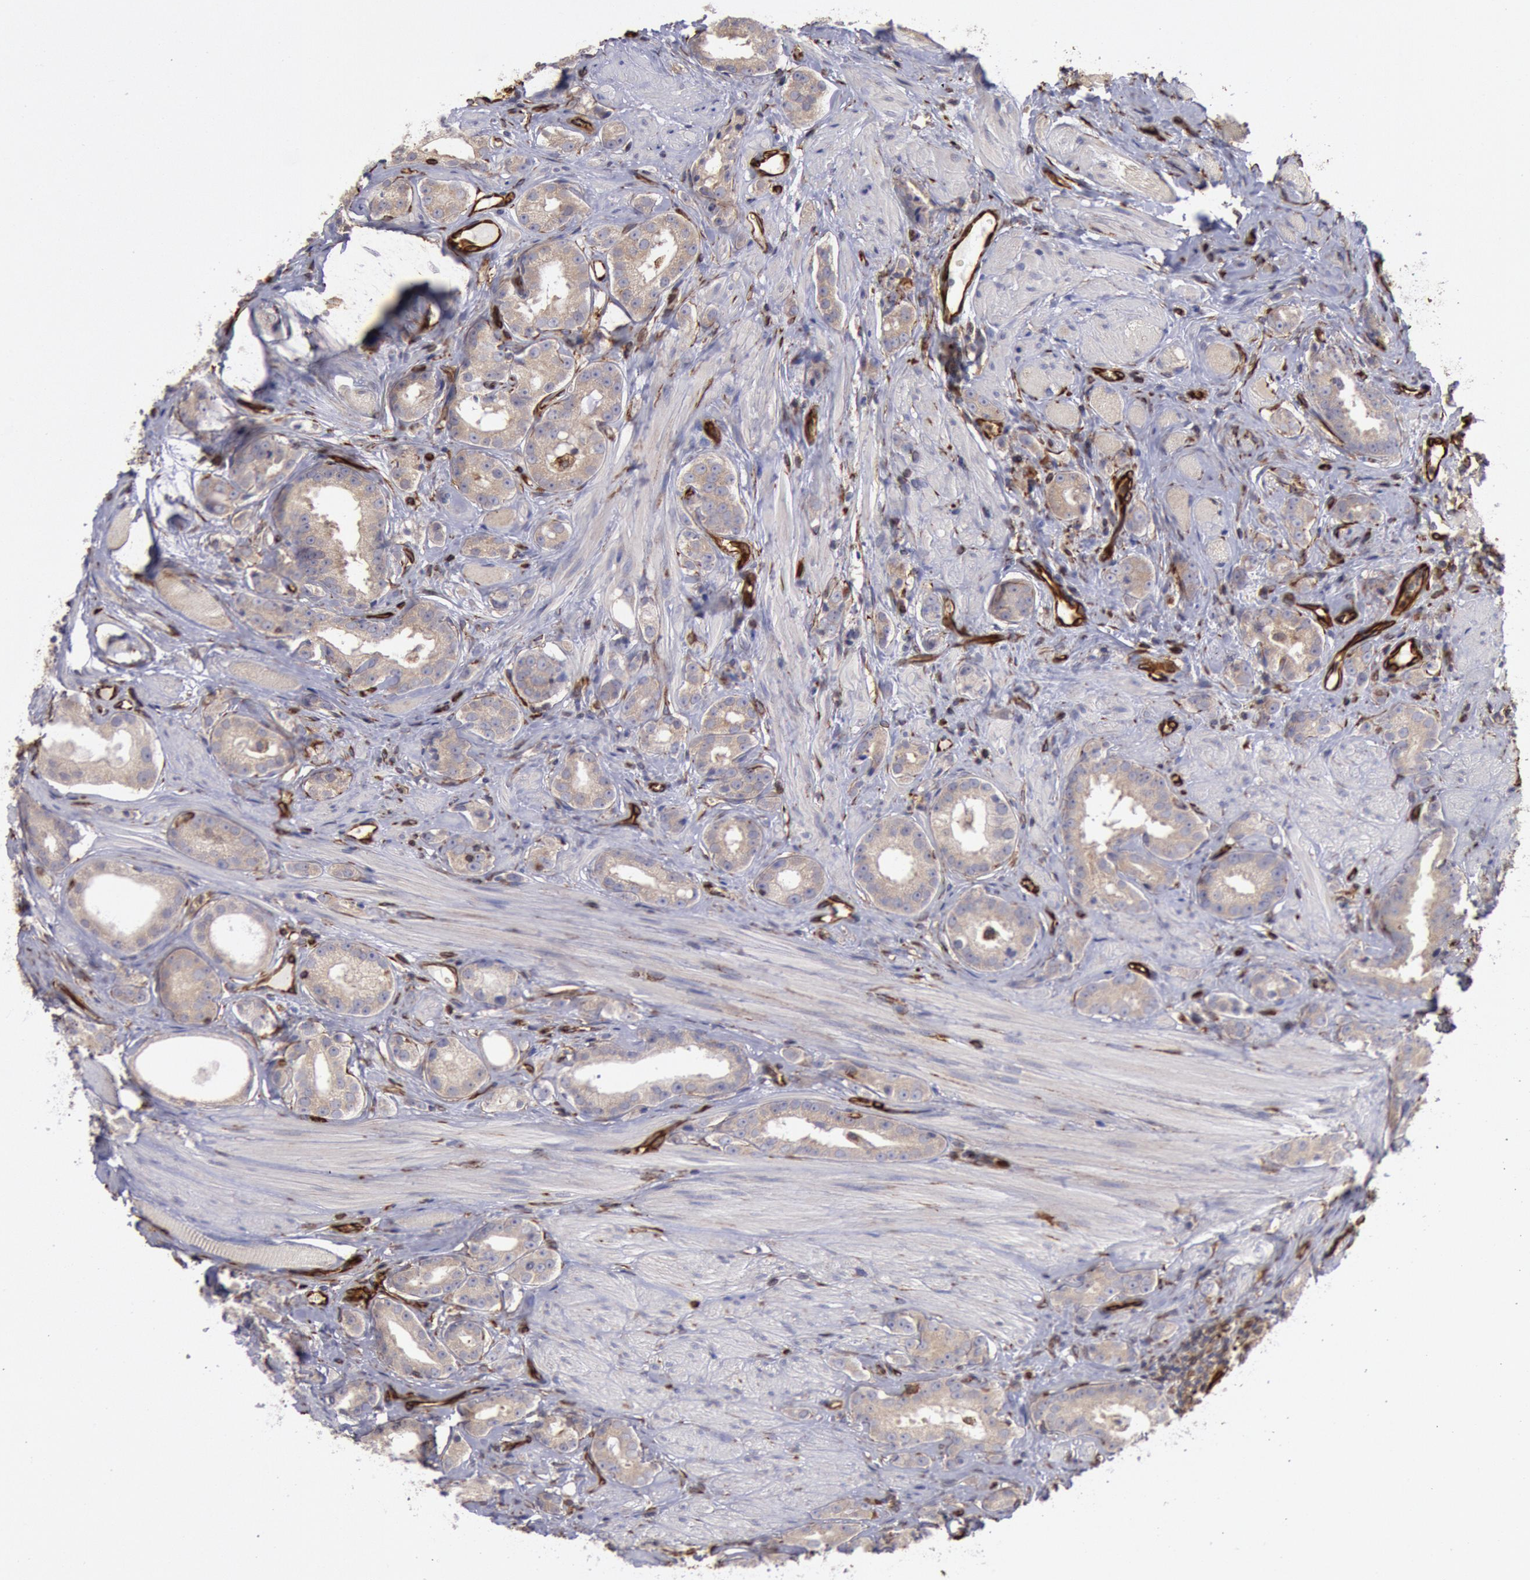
{"staining": {"intensity": "weak", "quantity": ">75%", "location": "cytoplasmic/membranous"}, "tissue": "prostate cancer", "cell_type": "Tumor cells", "image_type": "cancer", "snomed": [{"axis": "morphology", "description": "Adenocarcinoma, Medium grade"}, {"axis": "topography", "description": "Prostate"}], "caption": "This image exhibits immunohistochemistry staining of prostate adenocarcinoma (medium-grade), with low weak cytoplasmic/membranous expression in about >75% of tumor cells.", "gene": "RNF139", "patient": {"sex": "male", "age": 53}}